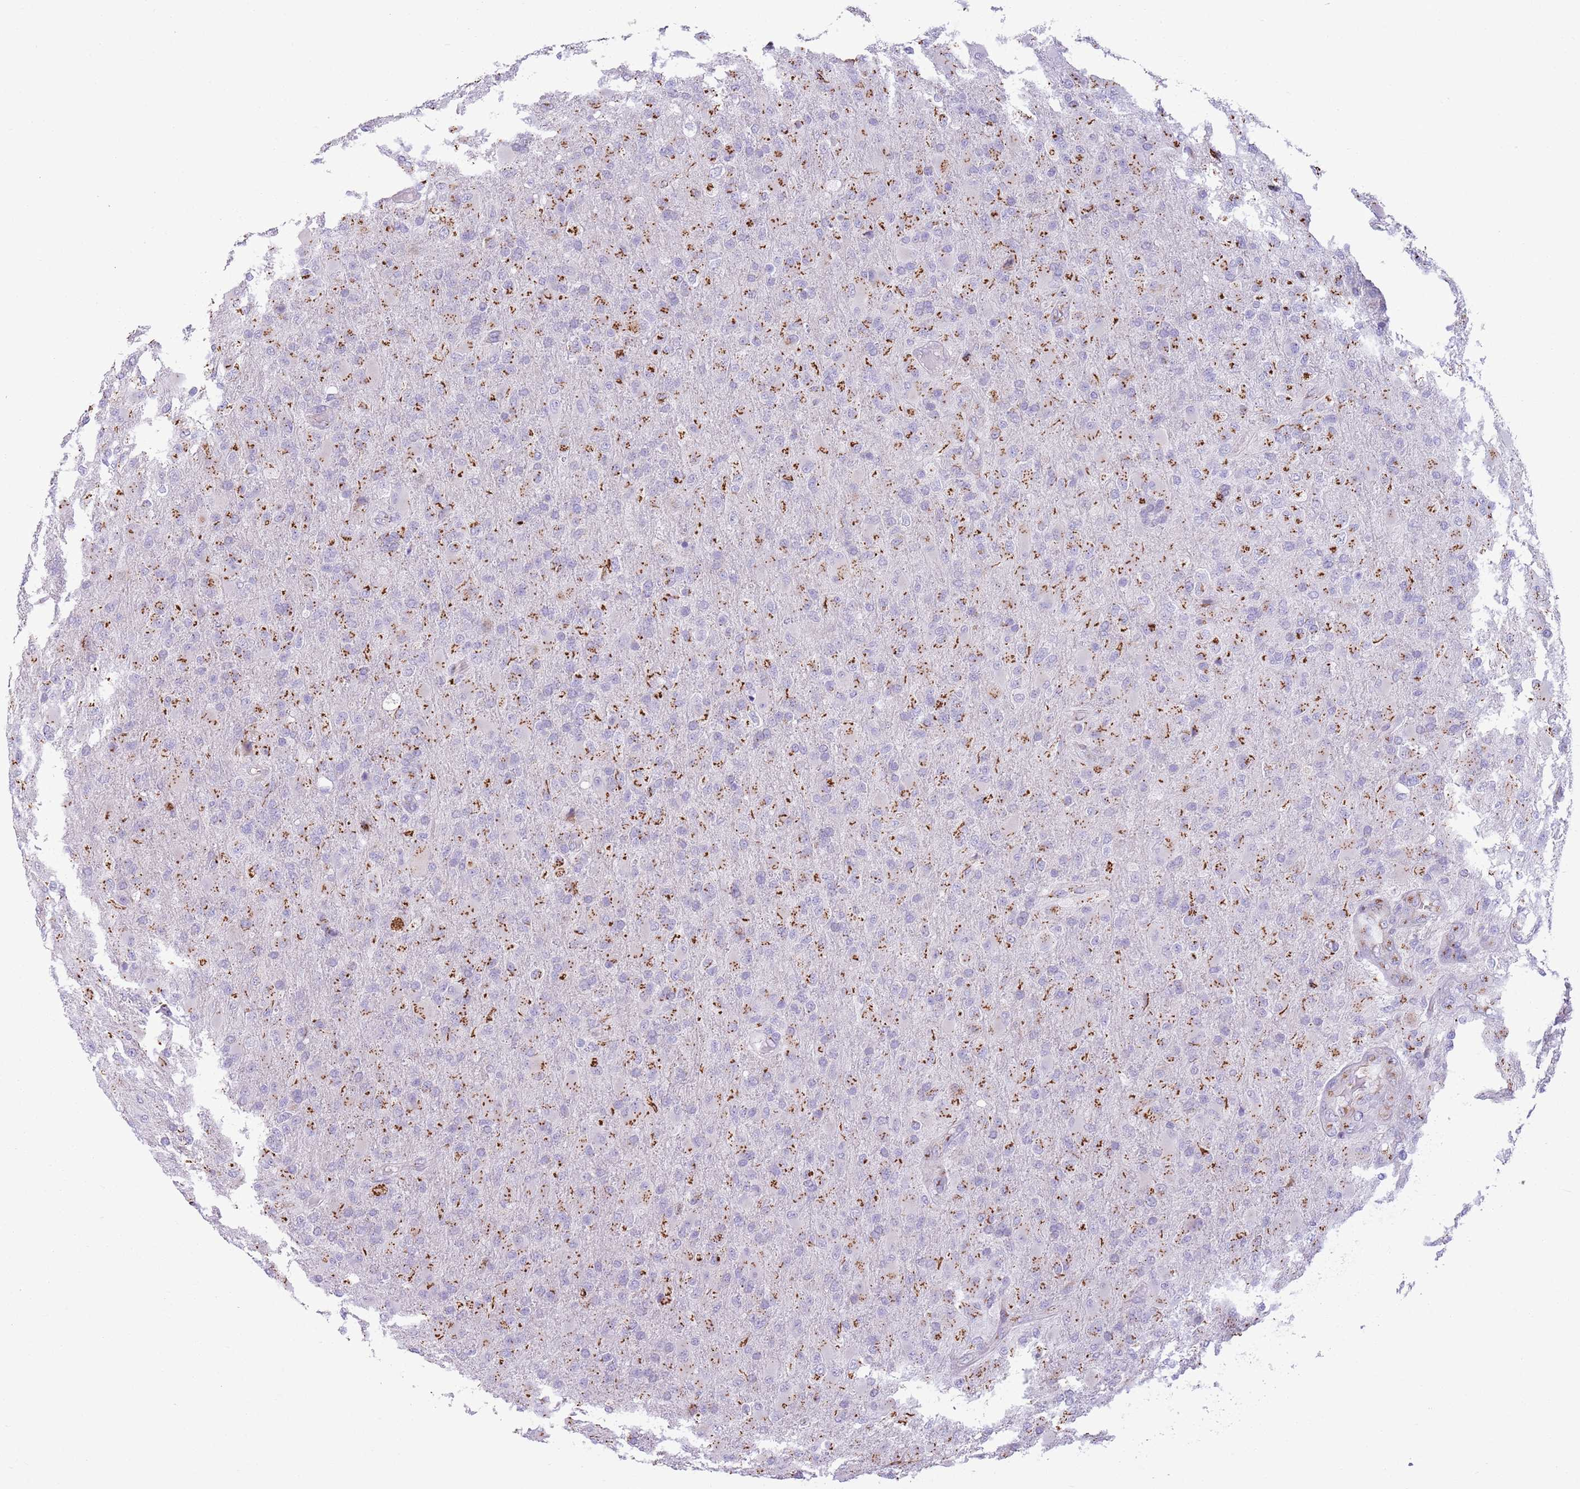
{"staining": {"intensity": "strong", "quantity": "25%-75%", "location": "cytoplasmic/membranous"}, "tissue": "glioma", "cell_type": "Tumor cells", "image_type": "cancer", "snomed": [{"axis": "morphology", "description": "Glioma, malignant, Low grade"}, {"axis": "topography", "description": "Brain"}], "caption": "Immunohistochemistry (IHC) of malignant glioma (low-grade) demonstrates high levels of strong cytoplasmic/membranous expression in about 25%-75% of tumor cells. The protein is shown in brown color, while the nuclei are stained blue.", "gene": "C20orf96", "patient": {"sex": "male", "age": 65}}